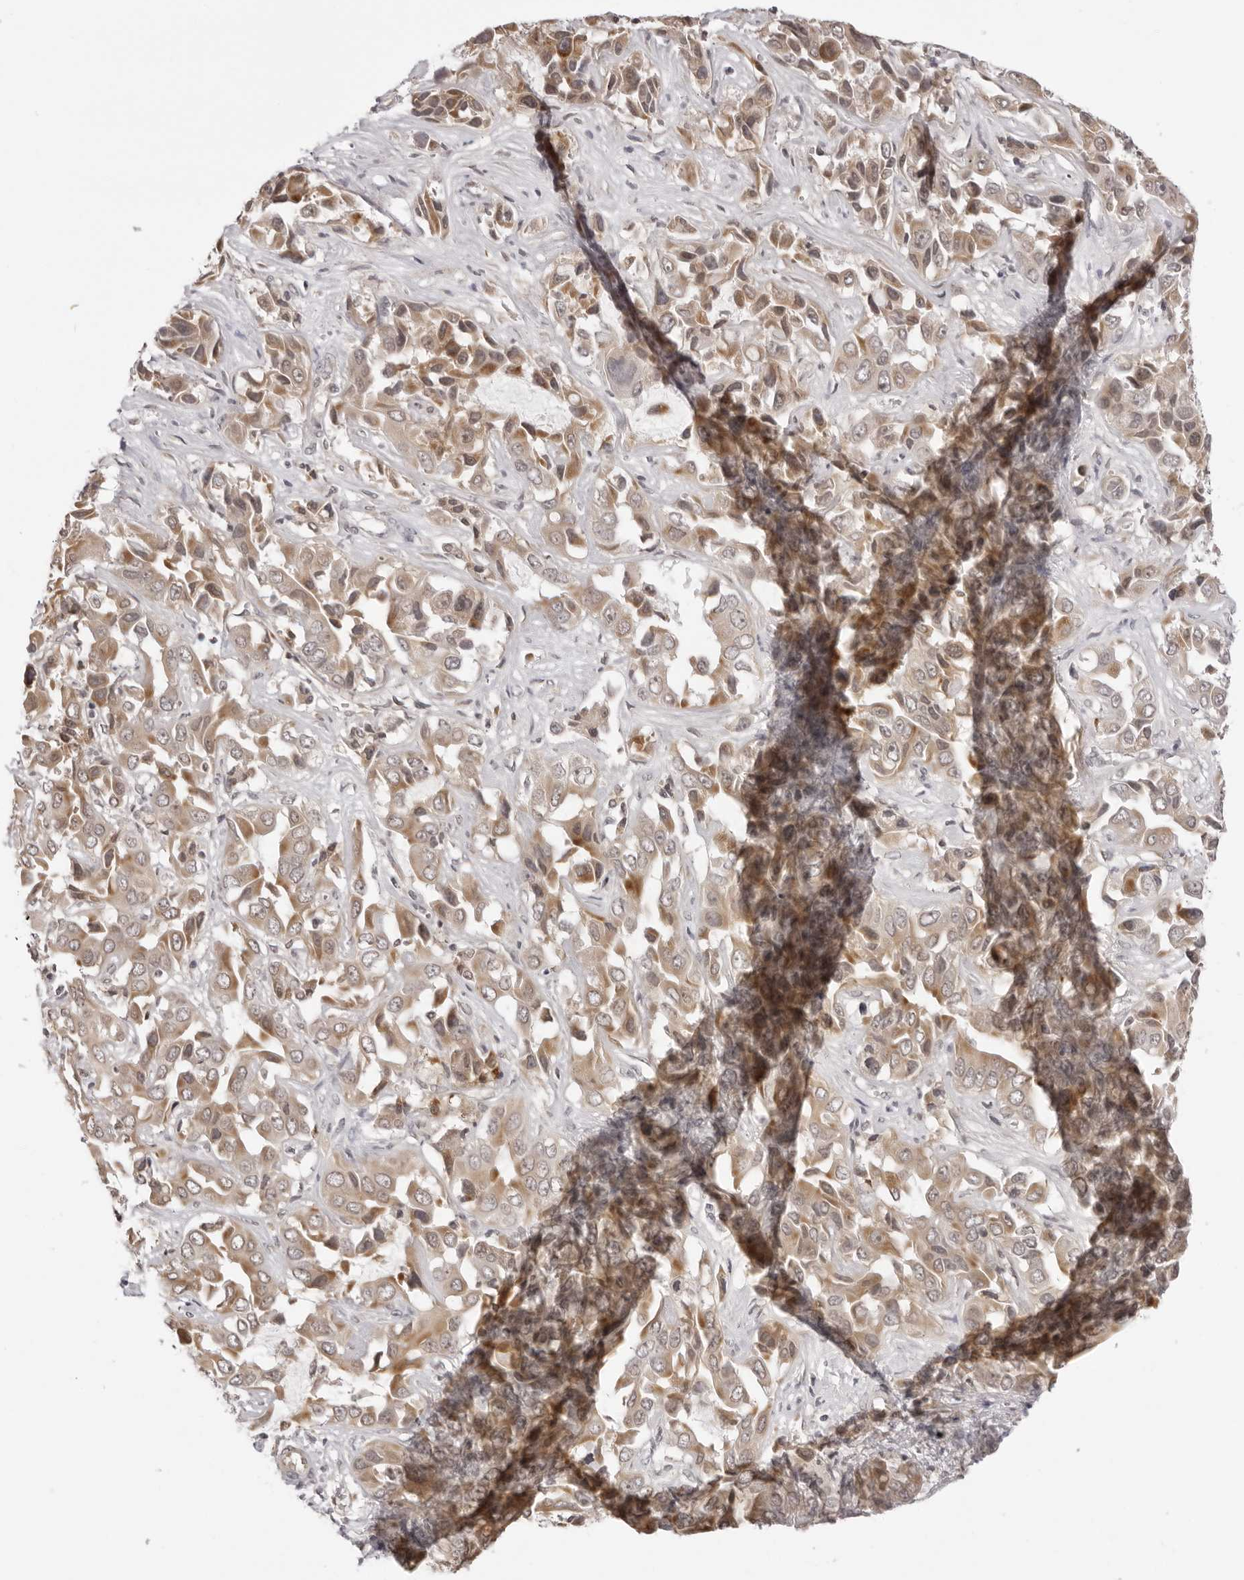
{"staining": {"intensity": "moderate", "quantity": ">75%", "location": "cytoplasmic/membranous"}, "tissue": "liver cancer", "cell_type": "Tumor cells", "image_type": "cancer", "snomed": [{"axis": "morphology", "description": "Cholangiocarcinoma"}, {"axis": "topography", "description": "Liver"}], "caption": "The immunohistochemical stain labels moderate cytoplasmic/membranous expression in tumor cells of liver cholangiocarcinoma tissue. Using DAB (brown) and hematoxylin (blue) stains, captured at high magnification using brightfield microscopy.", "gene": "ZC3H11A", "patient": {"sex": "female", "age": 52}}